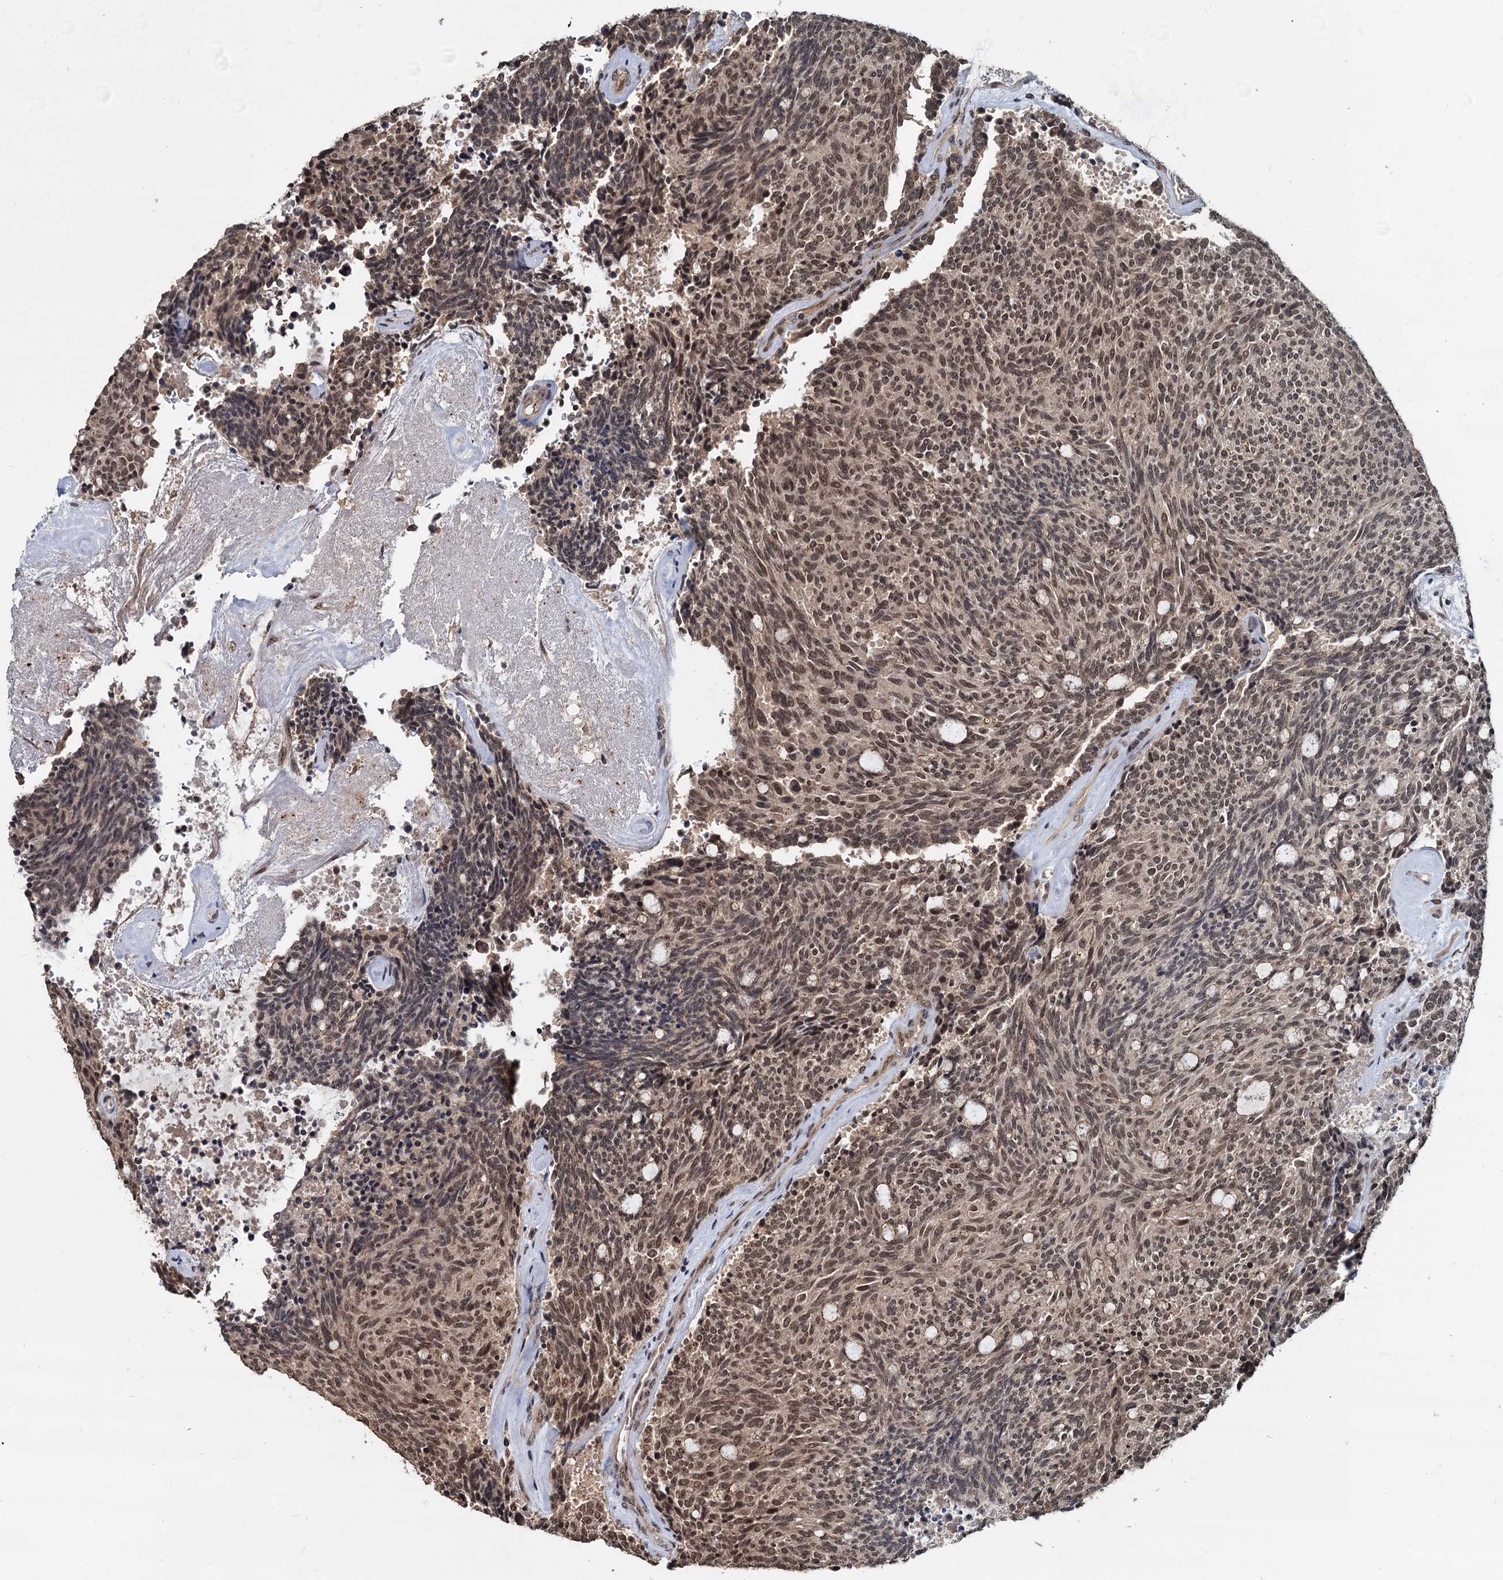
{"staining": {"intensity": "moderate", "quantity": ">75%", "location": "nuclear"}, "tissue": "carcinoid", "cell_type": "Tumor cells", "image_type": "cancer", "snomed": [{"axis": "morphology", "description": "Carcinoid, malignant, NOS"}, {"axis": "topography", "description": "Pancreas"}], "caption": "A brown stain labels moderate nuclear staining of a protein in human carcinoid tumor cells.", "gene": "FAM216B", "patient": {"sex": "female", "age": 54}}